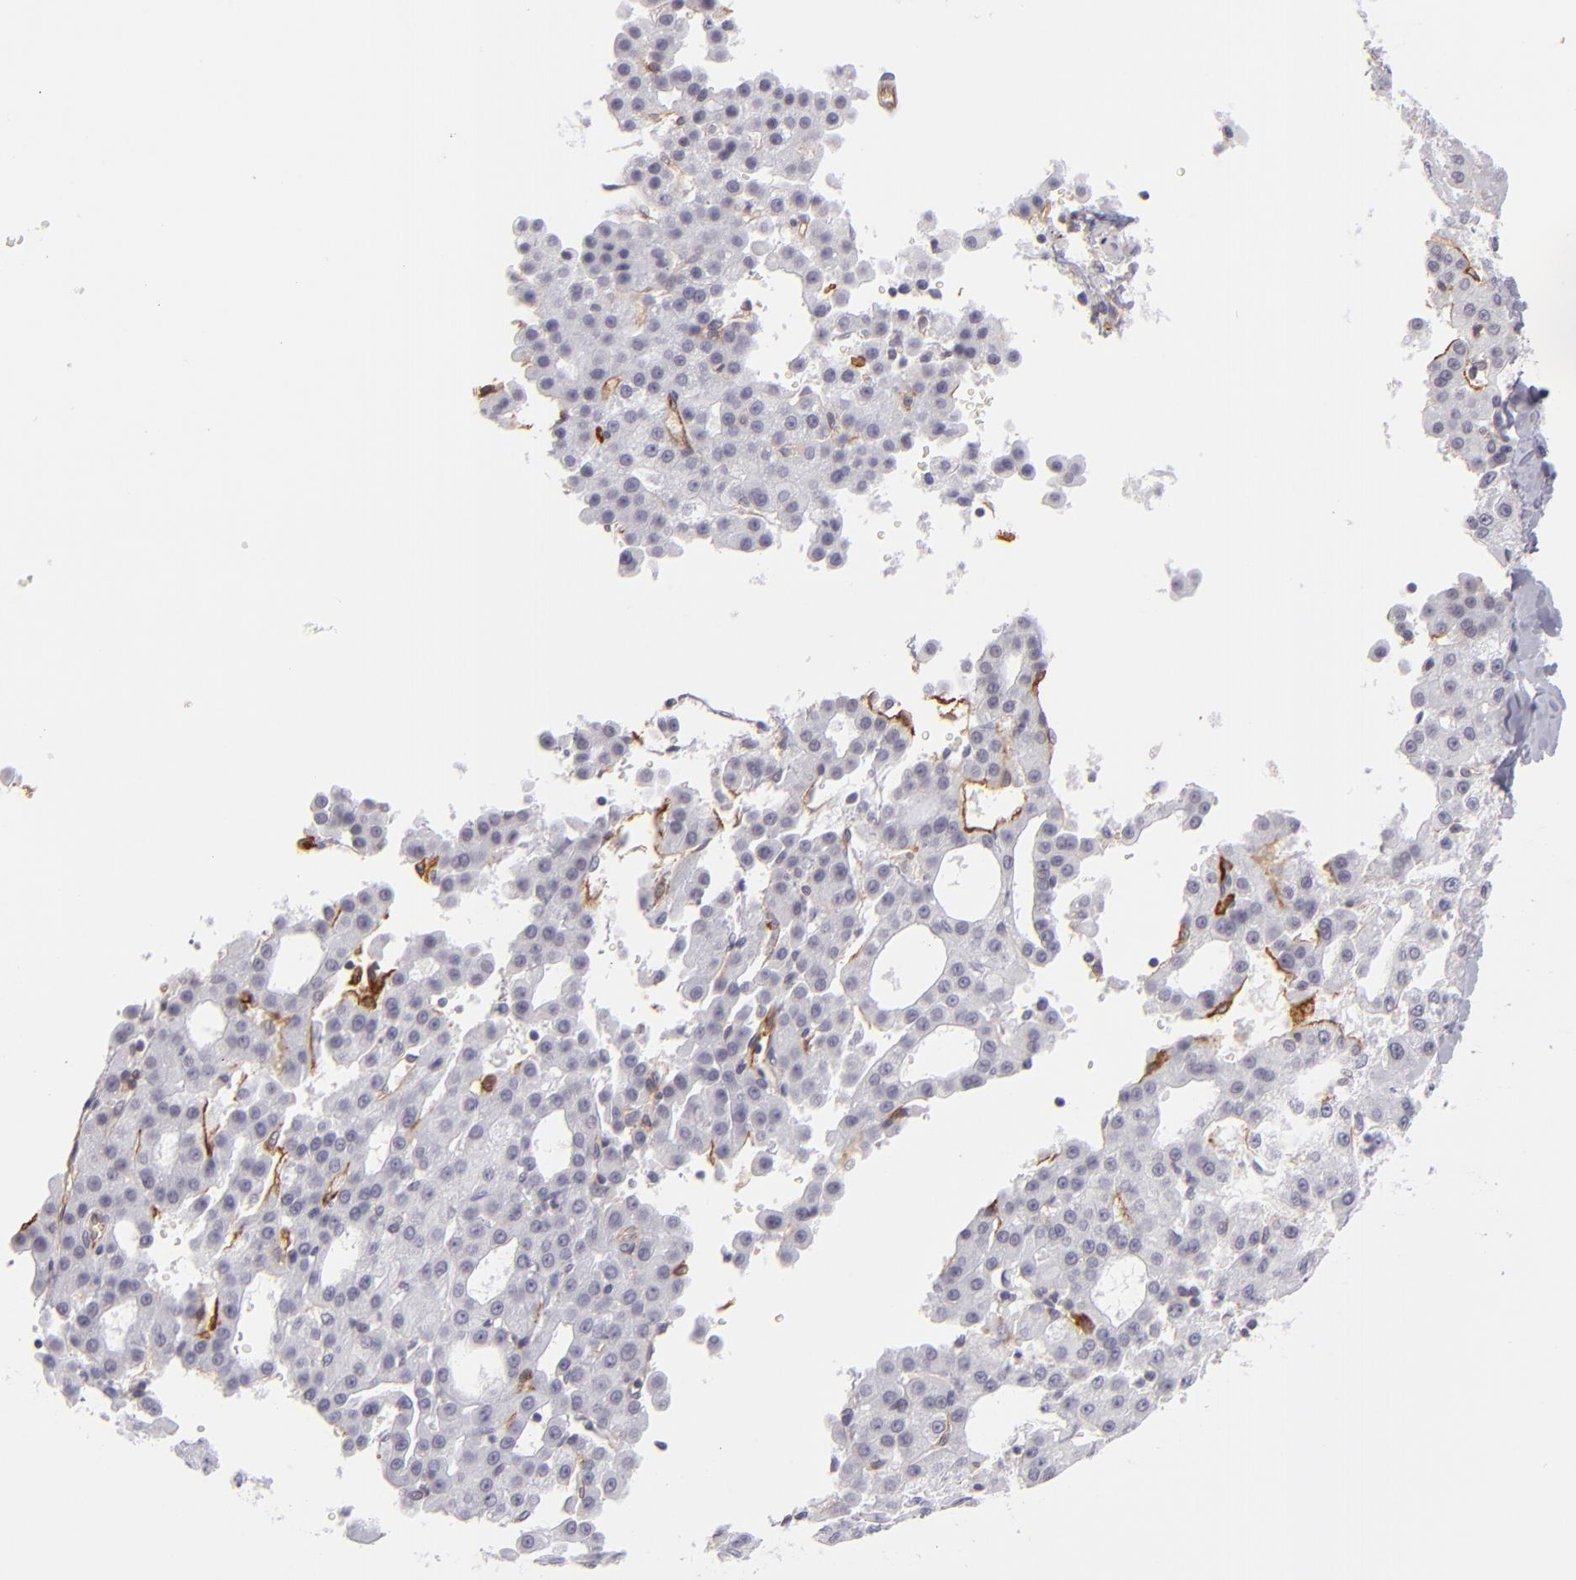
{"staining": {"intensity": "negative", "quantity": "none", "location": "none"}, "tissue": "liver cancer", "cell_type": "Tumor cells", "image_type": "cancer", "snomed": [{"axis": "morphology", "description": "Carcinoma, Hepatocellular, NOS"}, {"axis": "topography", "description": "Liver"}], "caption": "Protein analysis of liver cancer (hepatocellular carcinoma) demonstrates no significant staining in tumor cells. (DAB immunohistochemistry visualized using brightfield microscopy, high magnification).", "gene": "THBD", "patient": {"sex": "male", "age": 47}}